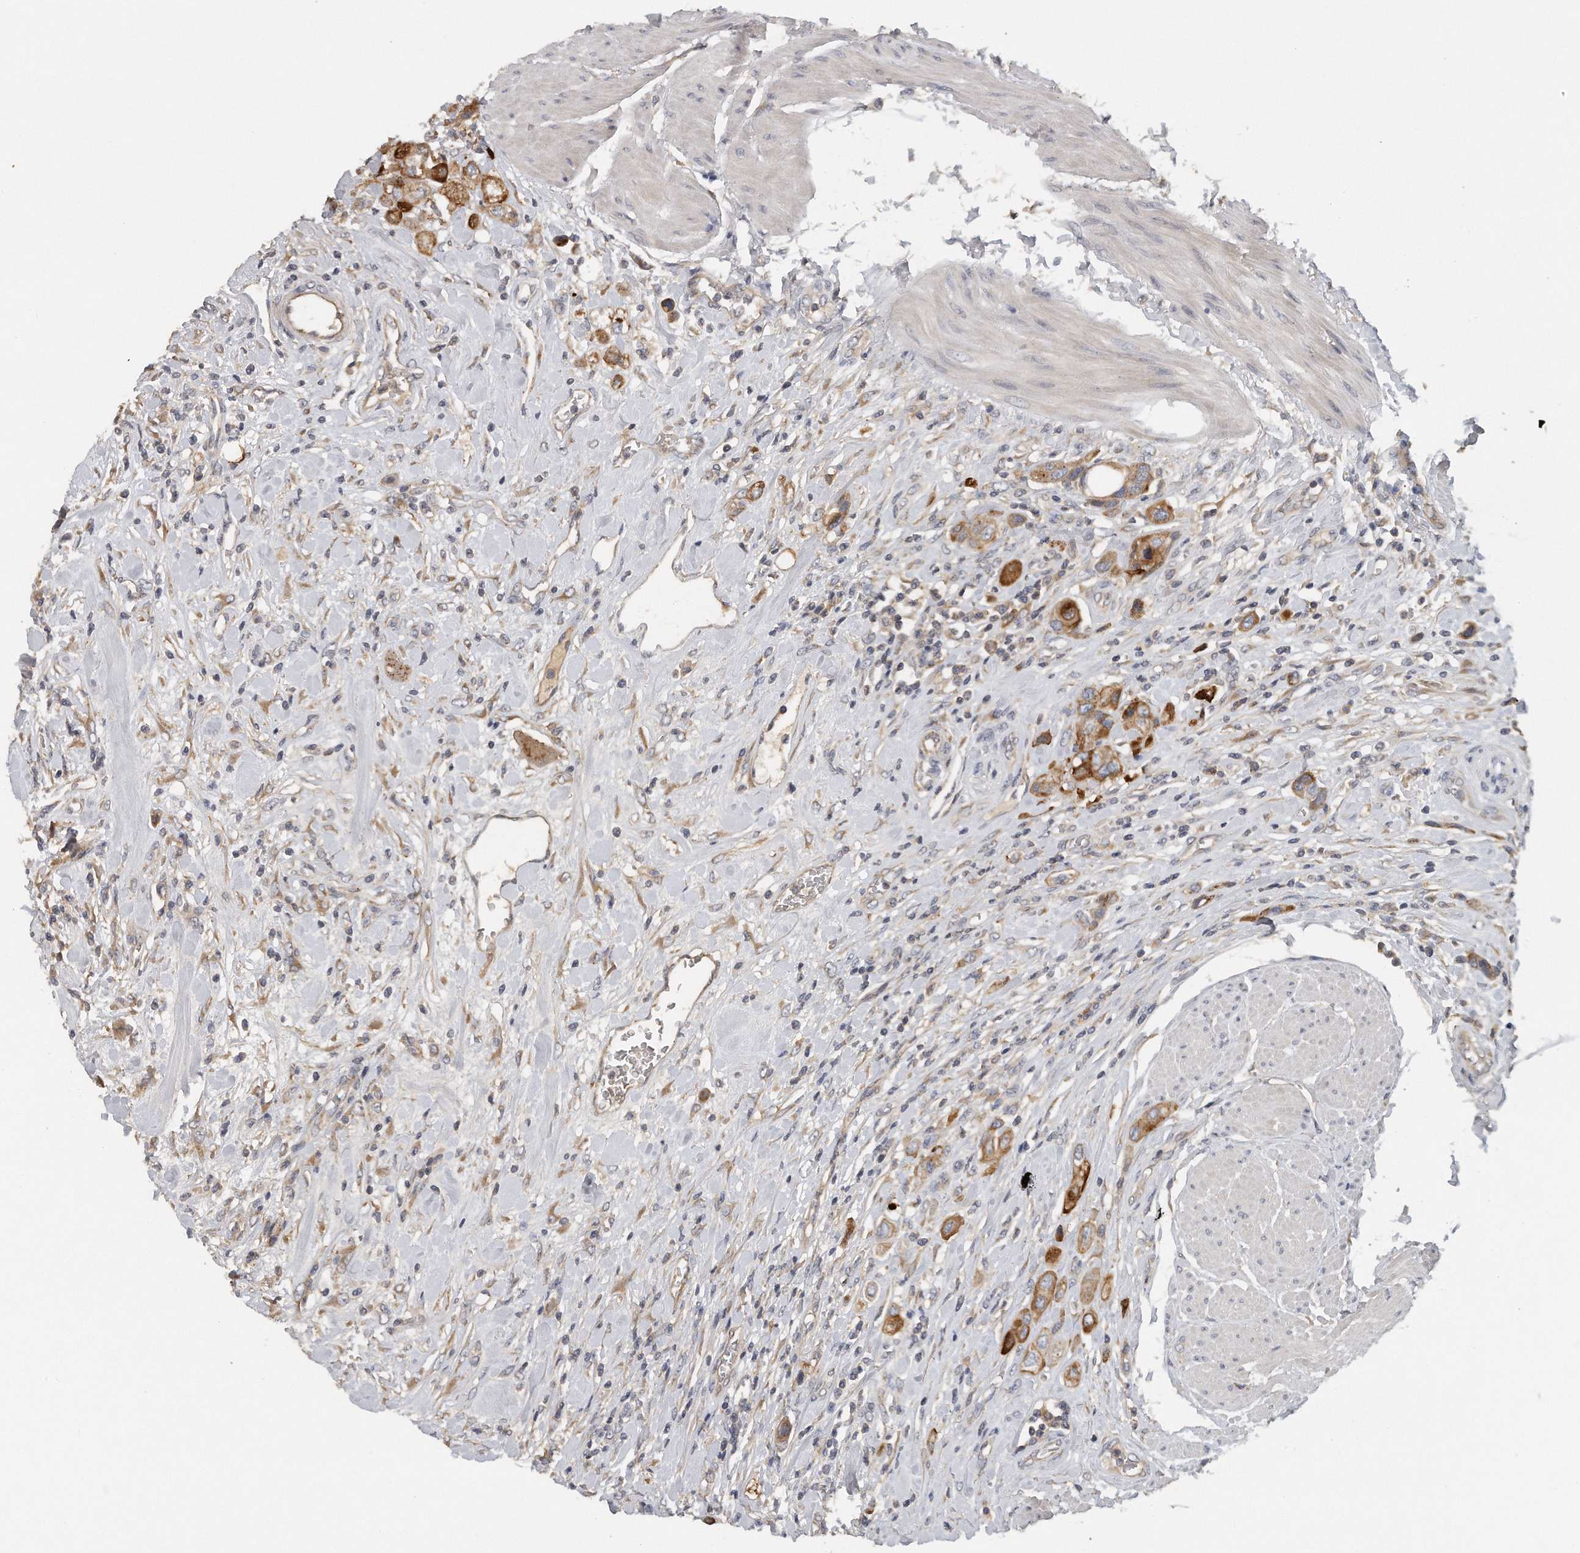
{"staining": {"intensity": "moderate", "quantity": ">75%", "location": "cytoplasmic/membranous"}, "tissue": "urothelial cancer", "cell_type": "Tumor cells", "image_type": "cancer", "snomed": [{"axis": "morphology", "description": "Urothelial carcinoma, High grade"}, {"axis": "topography", "description": "Urinary bladder"}], "caption": "Immunohistochemistry photomicrograph of urothelial carcinoma (high-grade) stained for a protein (brown), which exhibits medium levels of moderate cytoplasmic/membranous expression in approximately >75% of tumor cells.", "gene": "TRAPPC14", "patient": {"sex": "male", "age": 50}}